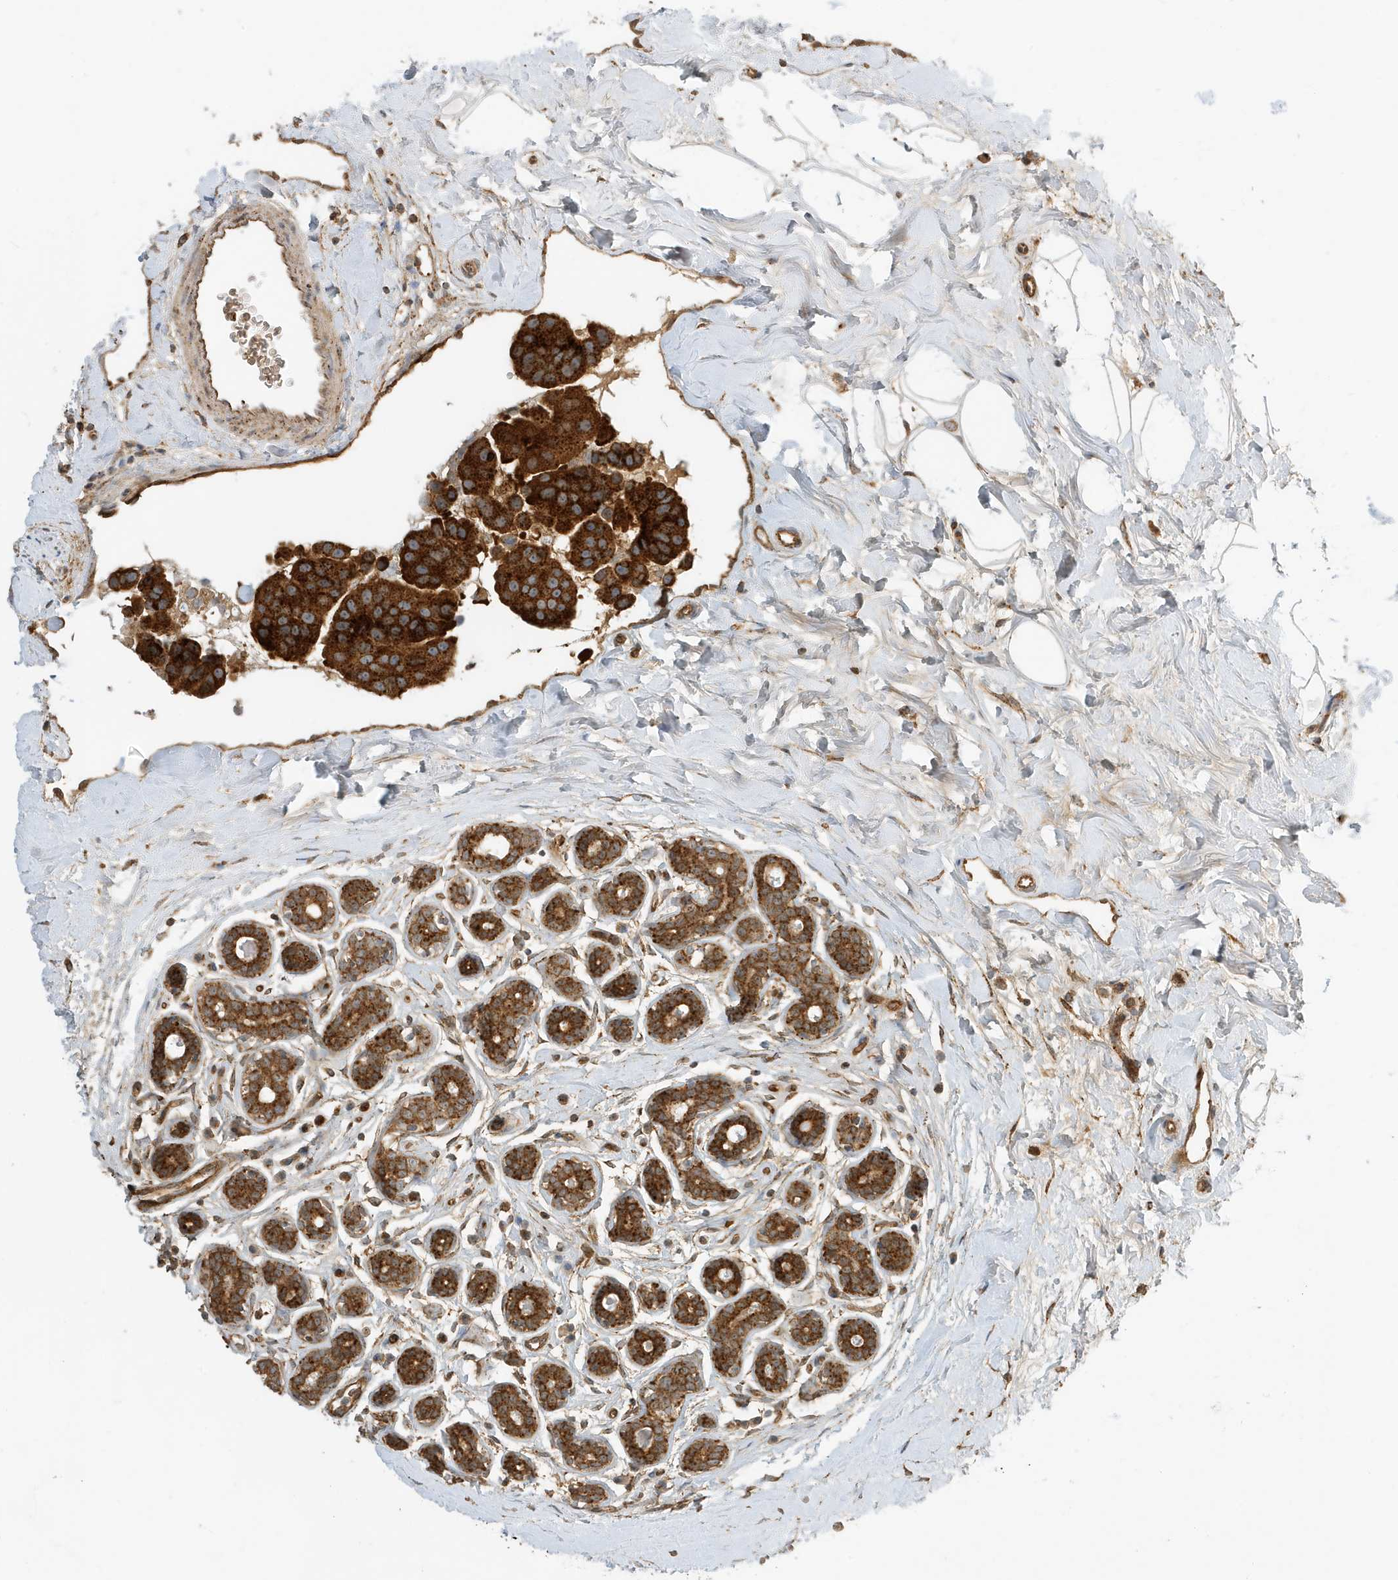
{"staining": {"intensity": "strong", "quantity": ">75%", "location": "cytoplasmic/membranous"}, "tissue": "breast cancer", "cell_type": "Tumor cells", "image_type": "cancer", "snomed": [{"axis": "morphology", "description": "Normal tissue, NOS"}, {"axis": "morphology", "description": "Duct carcinoma"}, {"axis": "topography", "description": "Breast"}], "caption": "Human breast infiltrating ductal carcinoma stained with a brown dye shows strong cytoplasmic/membranous positive expression in approximately >75% of tumor cells.", "gene": "FYCO1", "patient": {"sex": "female", "age": 39}}